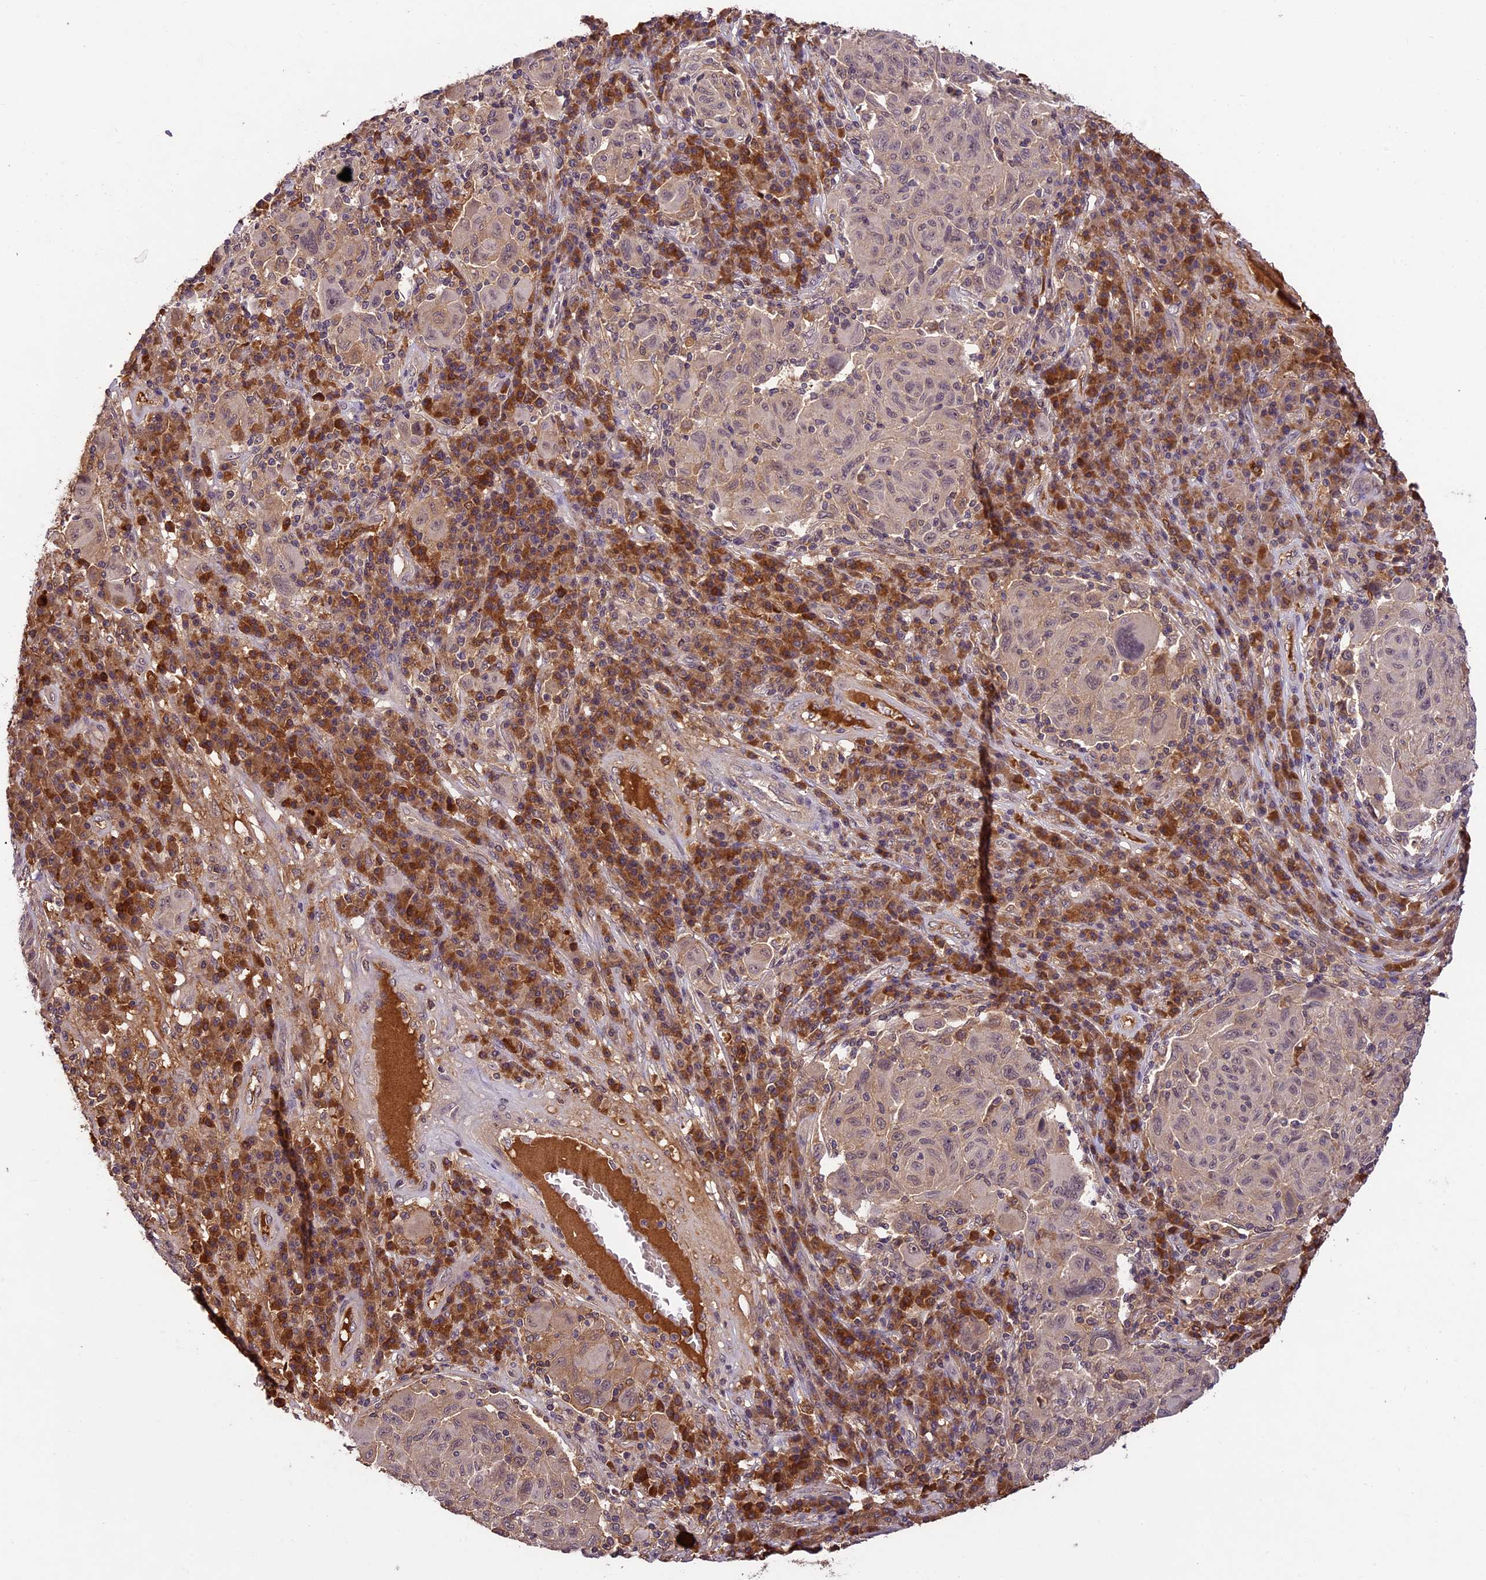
{"staining": {"intensity": "weak", "quantity": "25%-75%", "location": "nuclear"}, "tissue": "melanoma", "cell_type": "Tumor cells", "image_type": "cancer", "snomed": [{"axis": "morphology", "description": "Malignant melanoma, NOS"}, {"axis": "topography", "description": "Skin"}], "caption": "Melanoma was stained to show a protein in brown. There is low levels of weak nuclear staining in about 25%-75% of tumor cells. The staining was performed using DAB to visualize the protein expression in brown, while the nuclei were stained in blue with hematoxylin (Magnification: 20x).", "gene": "ATP10A", "patient": {"sex": "male", "age": 53}}